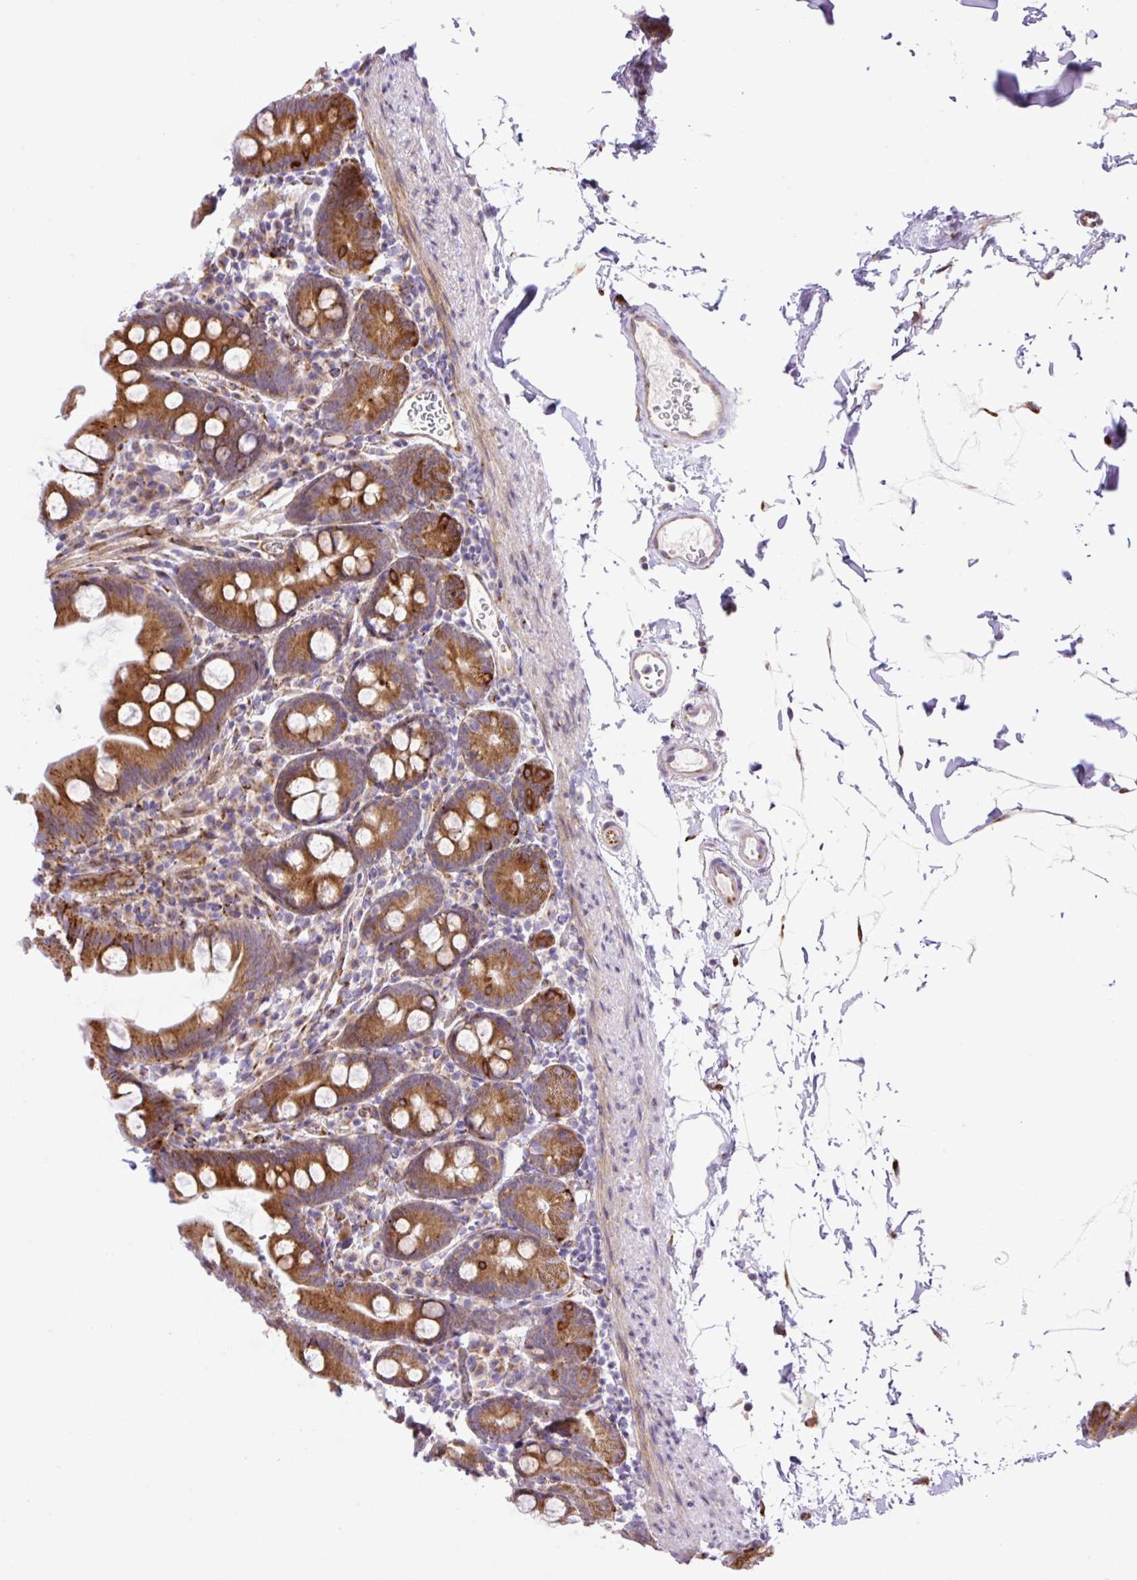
{"staining": {"intensity": "strong", "quantity": ">75%", "location": "cytoplasmic/membranous"}, "tissue": "small intestine", "cell_type": "Glandular cells", "image_type": "normal", "snomed": [{"axis": "morphology", "description": "Normal tissue, NOS"}, {"axis": "topography", "description": "Small intestine"}], "caption": "IHC image of unremarkable small intestine stained for a protein (brown), which displays high levels of strong cytoplasmic/membranous expression in about >75% of glandular cells.", "gene": "RAB30", "patient": {"sex": "female", "age": 68}}